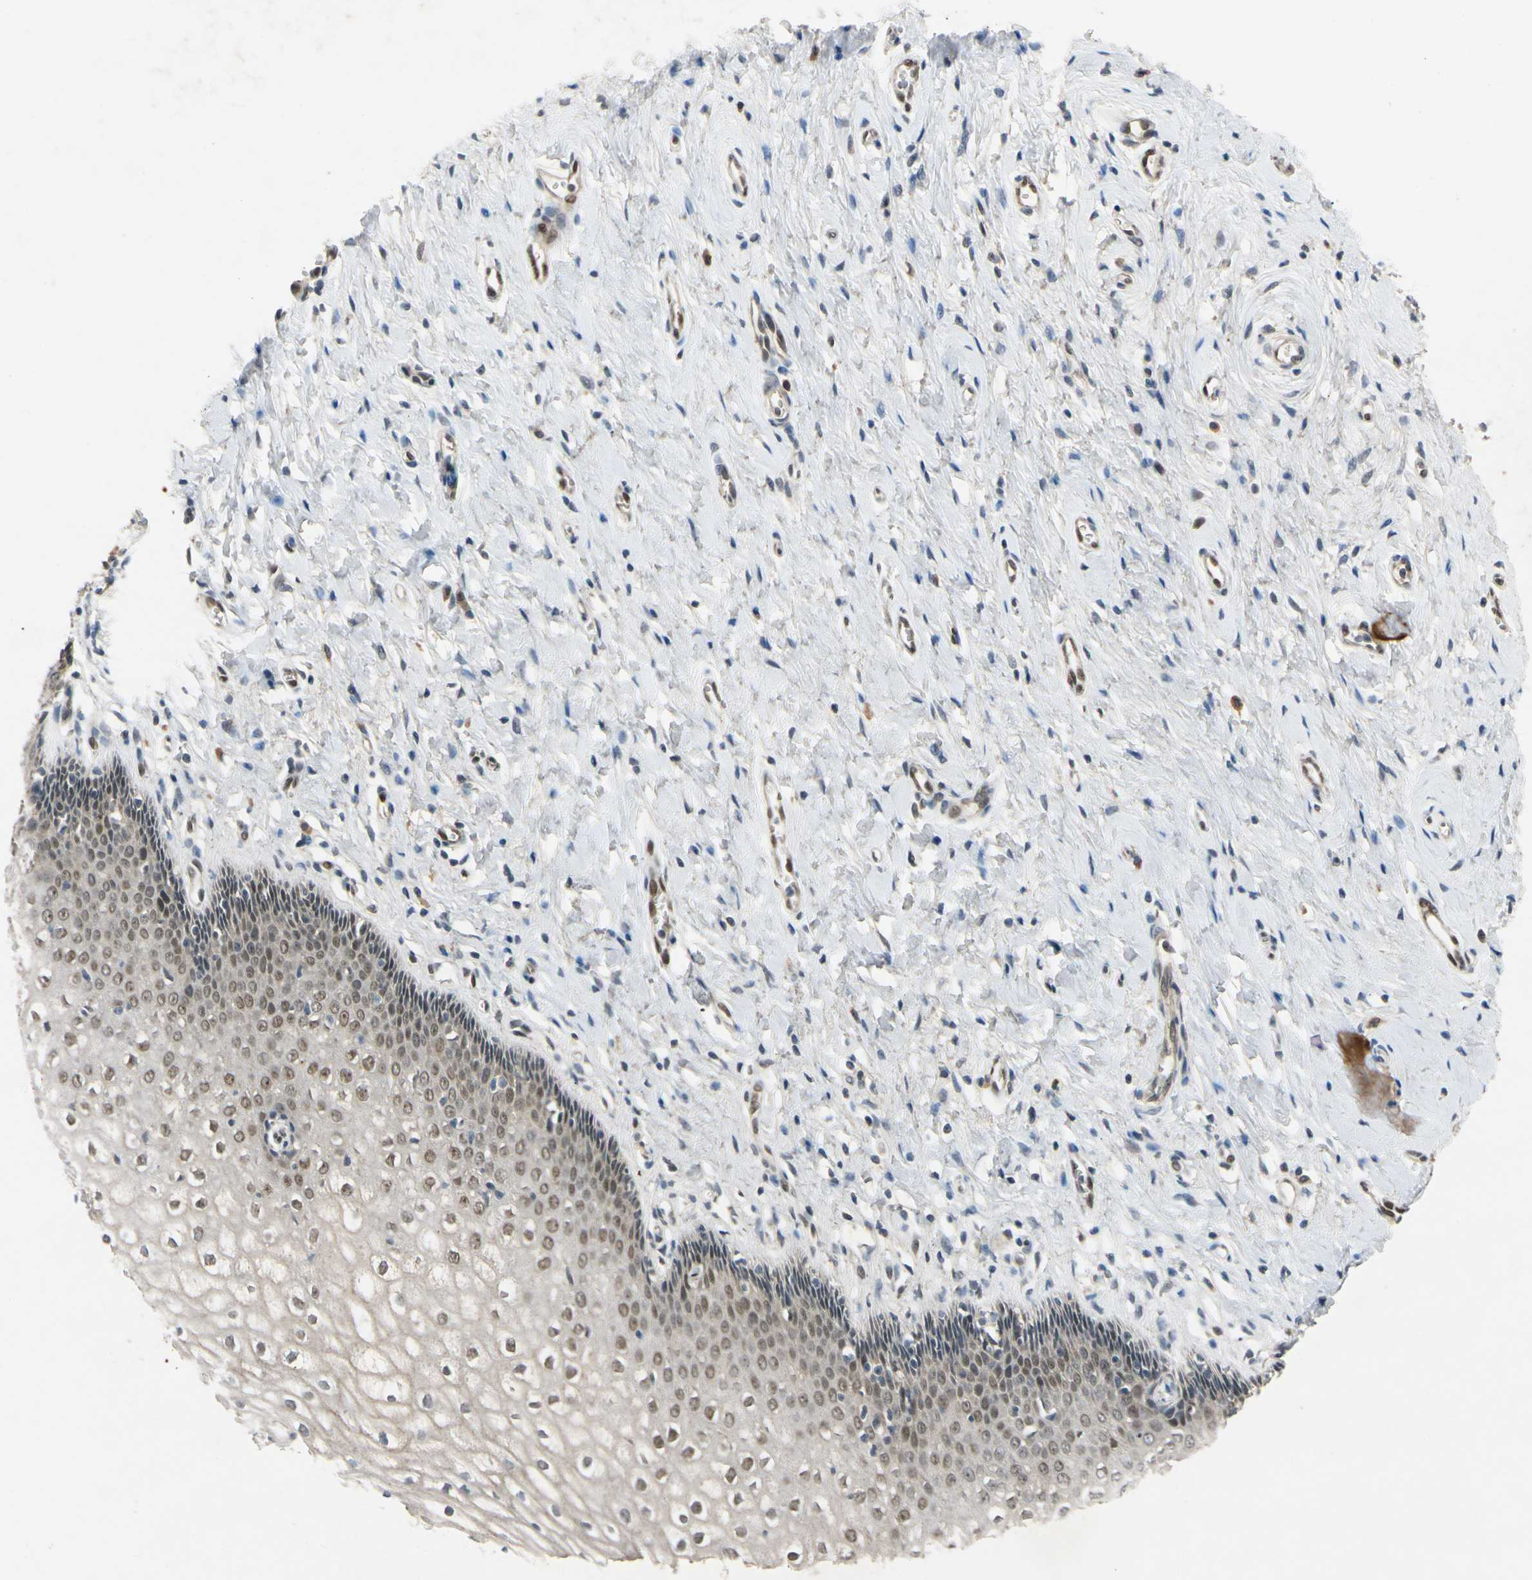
{"staining": {"intensity": "strong", "quantity": ">75%", "location": "cytoplasmic/membranous,nuclear"}, "tissue": "vagina", "cell_type": "Squamous epithelial cells", "image_type": "normal", "snomed": [{"axis": "morphology", "description": "Normal tissue, NOS"}, {"axis": "topography", "description": "Soft tissue"}, {"axis": "topography", "description": "Vagina"}], "caption": "Immunohistochemical staining of unremarkable vagina reveals high levels of strong cytoplasmic/membranous,nuclear staining in about >75% of squamous epithelial cells. Using DAB (3,3'-diaminobenzidine) (brown) and hematoxylin (blue) stains, captured at high magnification using brightfield microscopy.", "gene": "RIOX2", "patient": {"sex": "female", "age": 61}}